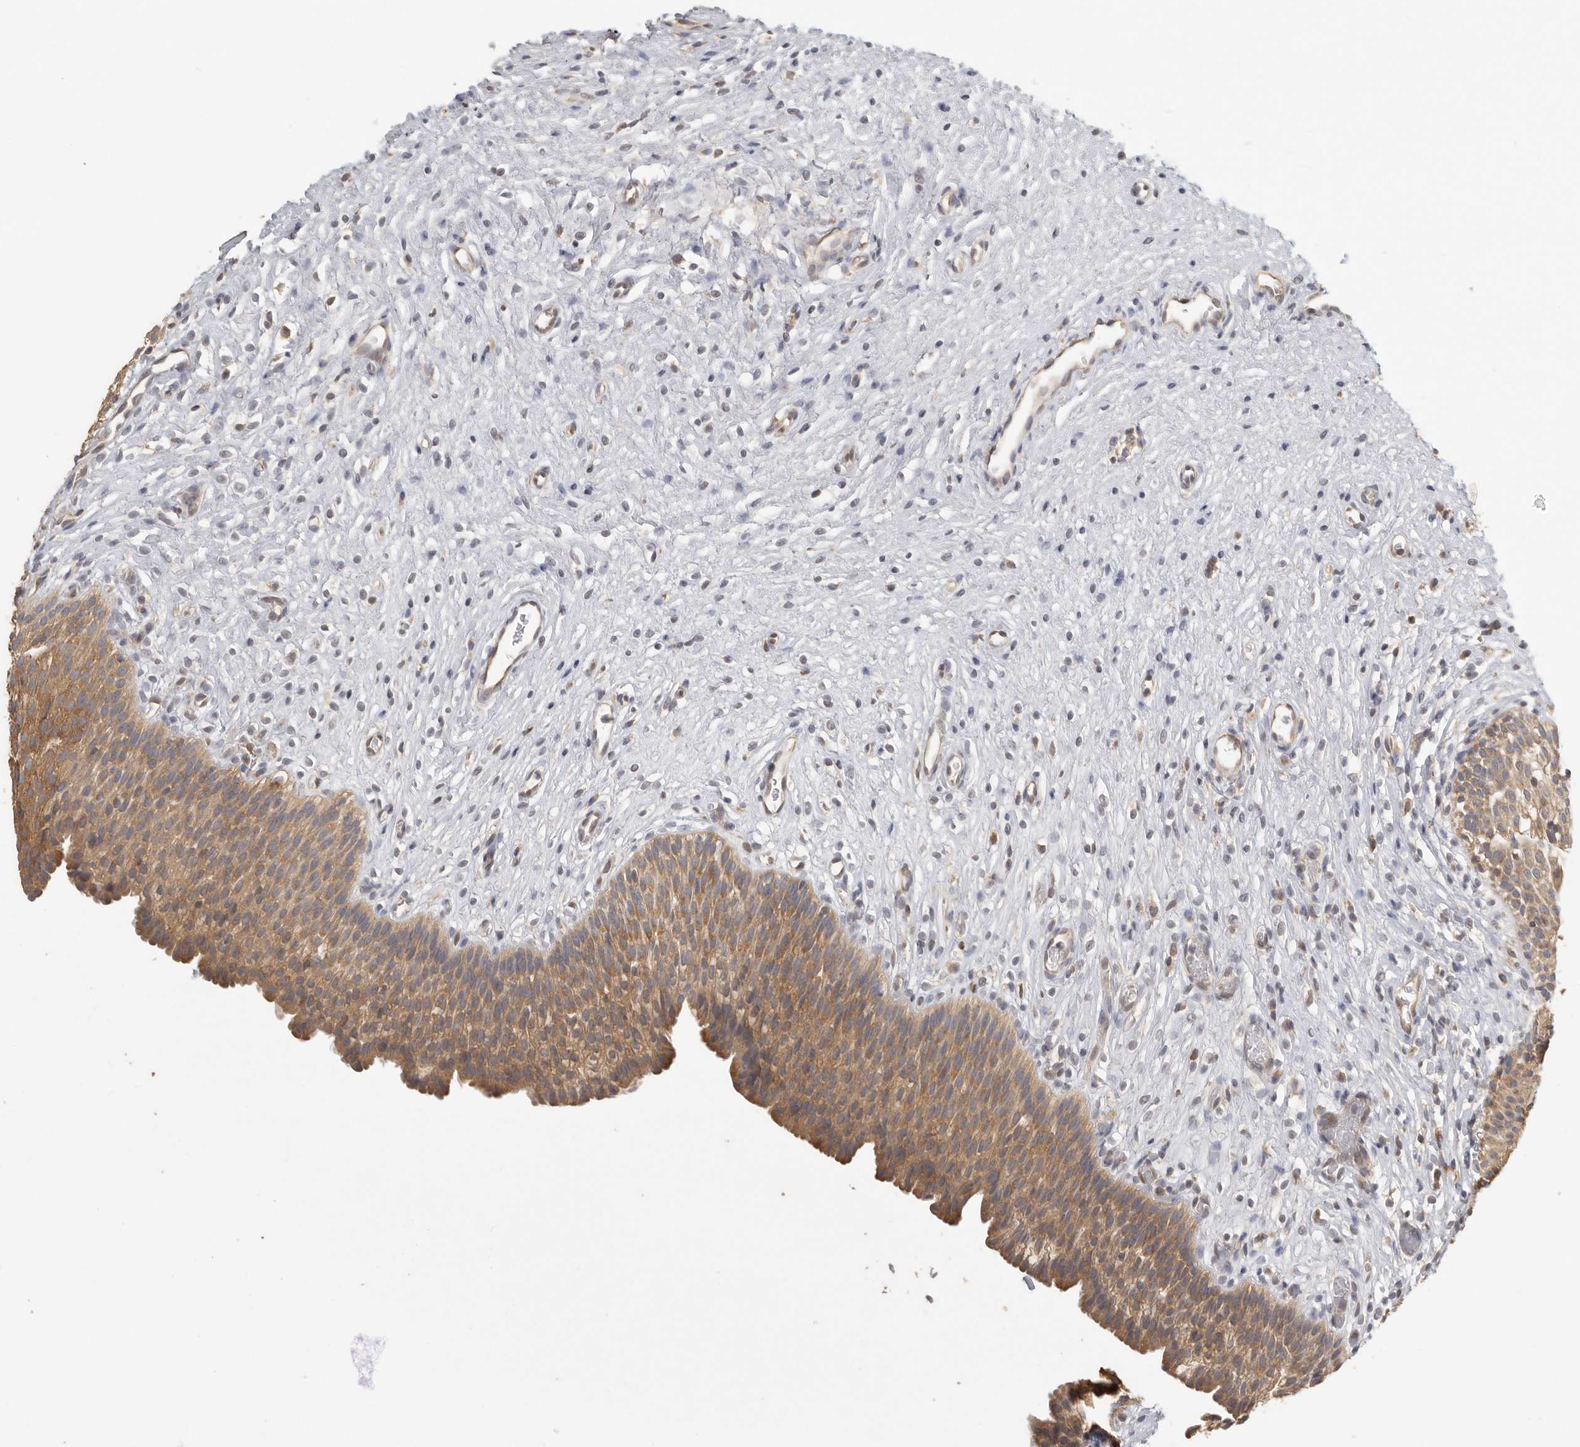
{"staining": {"intensity": "moderate", "quantity": ">75%", "location": "cytoplasmic/membranous"}, "tissue": "urinary bladder", "cell_type": "Urothelial cells", "image_type": "normal", "snomed": [{"axis": "morphology", "description": "Normal tissue, NOS"}, {"axis": "topography", "description": "Urinary bladder"}], "caption": "Immunohistochemistry of unremarkable human urinary bladder demonstrates medium levels of moderate cytoplasmic/membranous staining in about >75% of urothelial cells. (DAB (3,3'-diaminobenzidine) IHC with brightfield microscopy, high magnification).", "gene": "CCT8", "patient": {"sex": "male", "age": 1}}